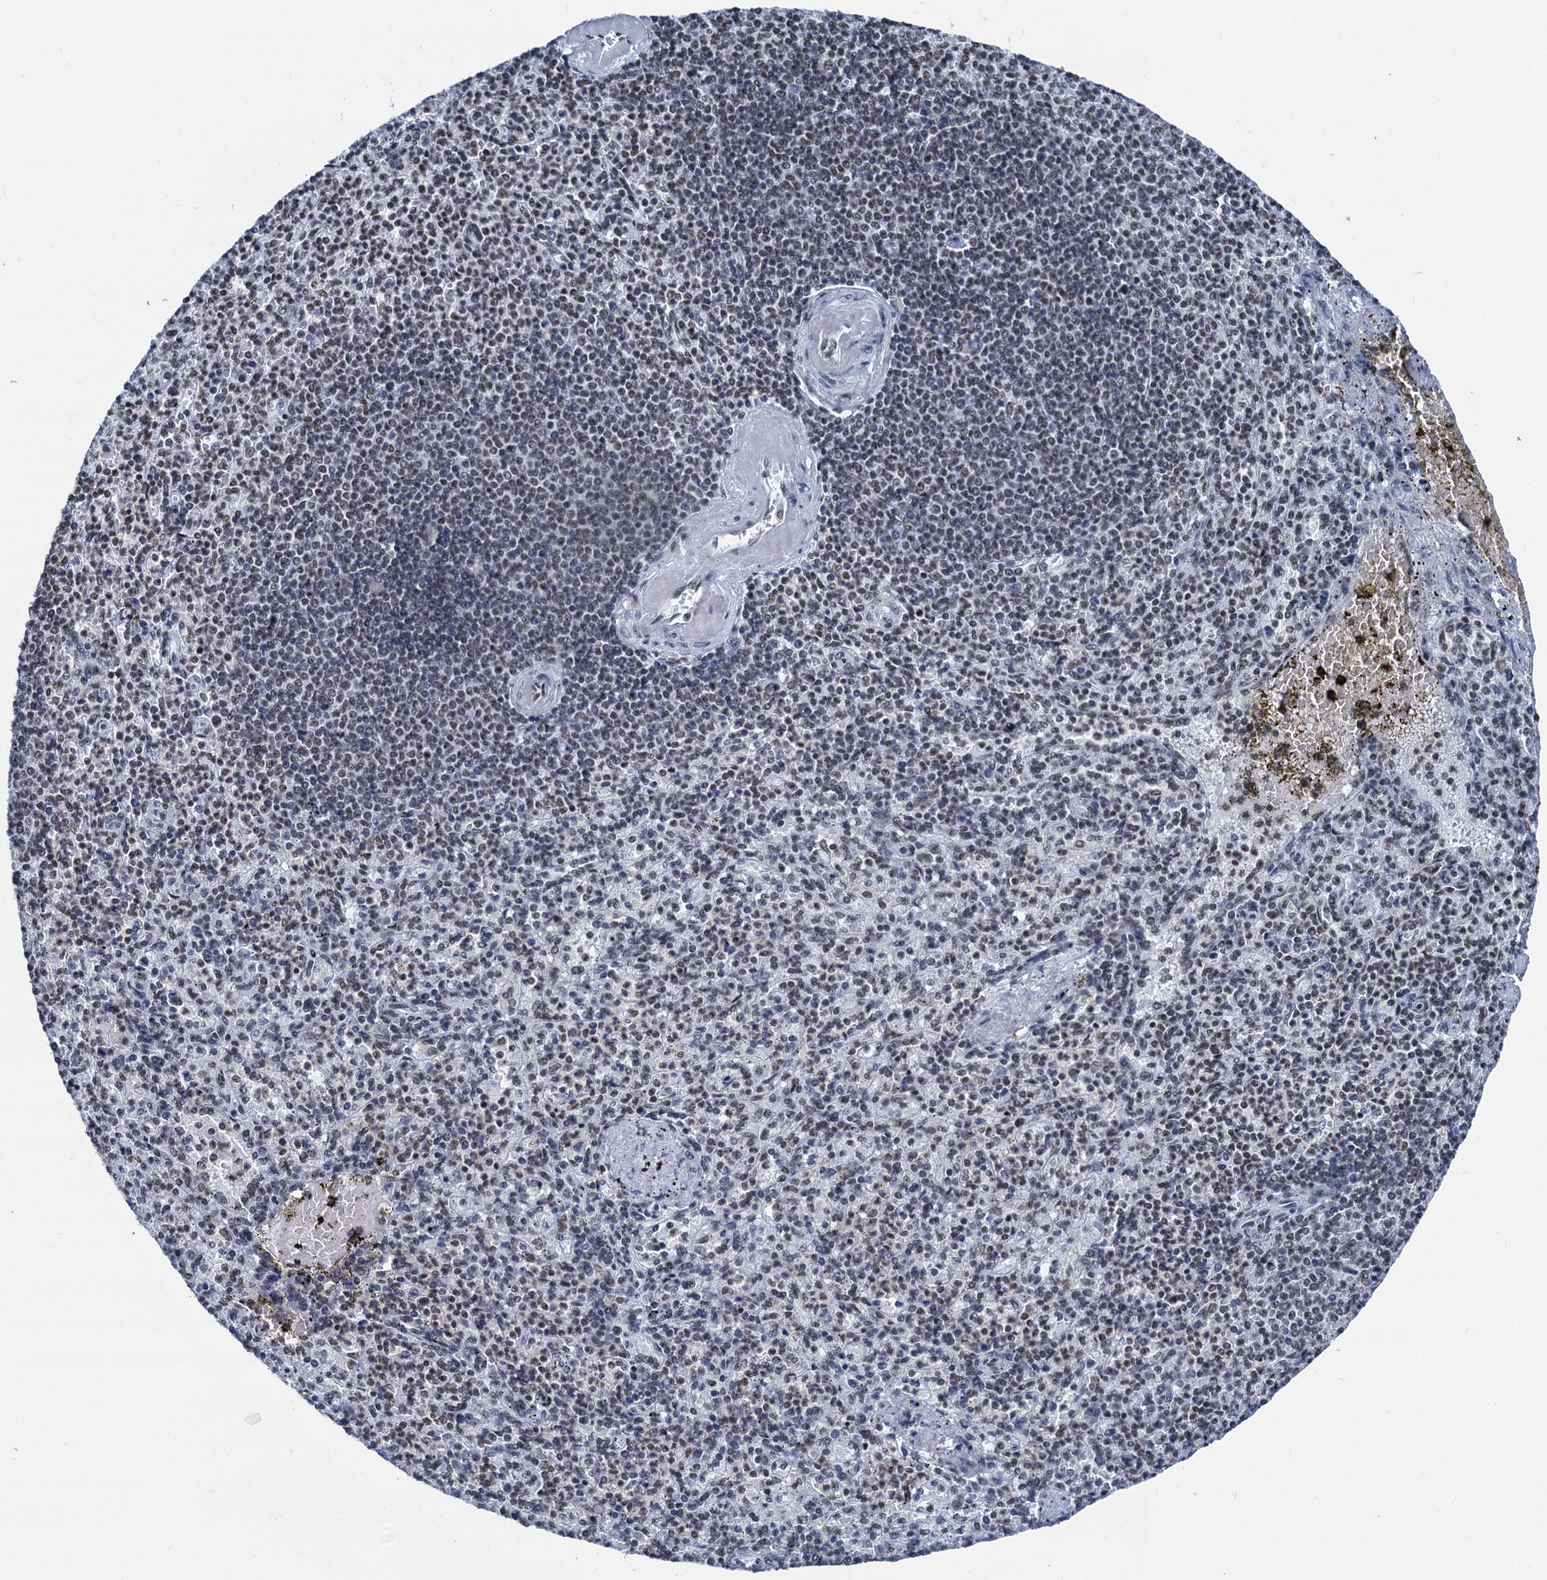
{"staining": {"intensity": "strong", "quantity": "25%-75%", "location": "nuclear"}, "tissue": "spleen", "cell_type": "Cells in red pulp", "image_type": "normal", "snomed": [{"axis": "morphology", "description": "Normal tissue, NOS"}, {"axis": "topography", "description": "Spleen"}], "caption": "Immunohistochemistry (IHC) (DAB) staining of normal human spleen reveals strong nuclear protein positivity in approximately 25%-75% of cells in red pulp.", "gene": "DDX23", "patient": {"sex": "female", "age": 74}}